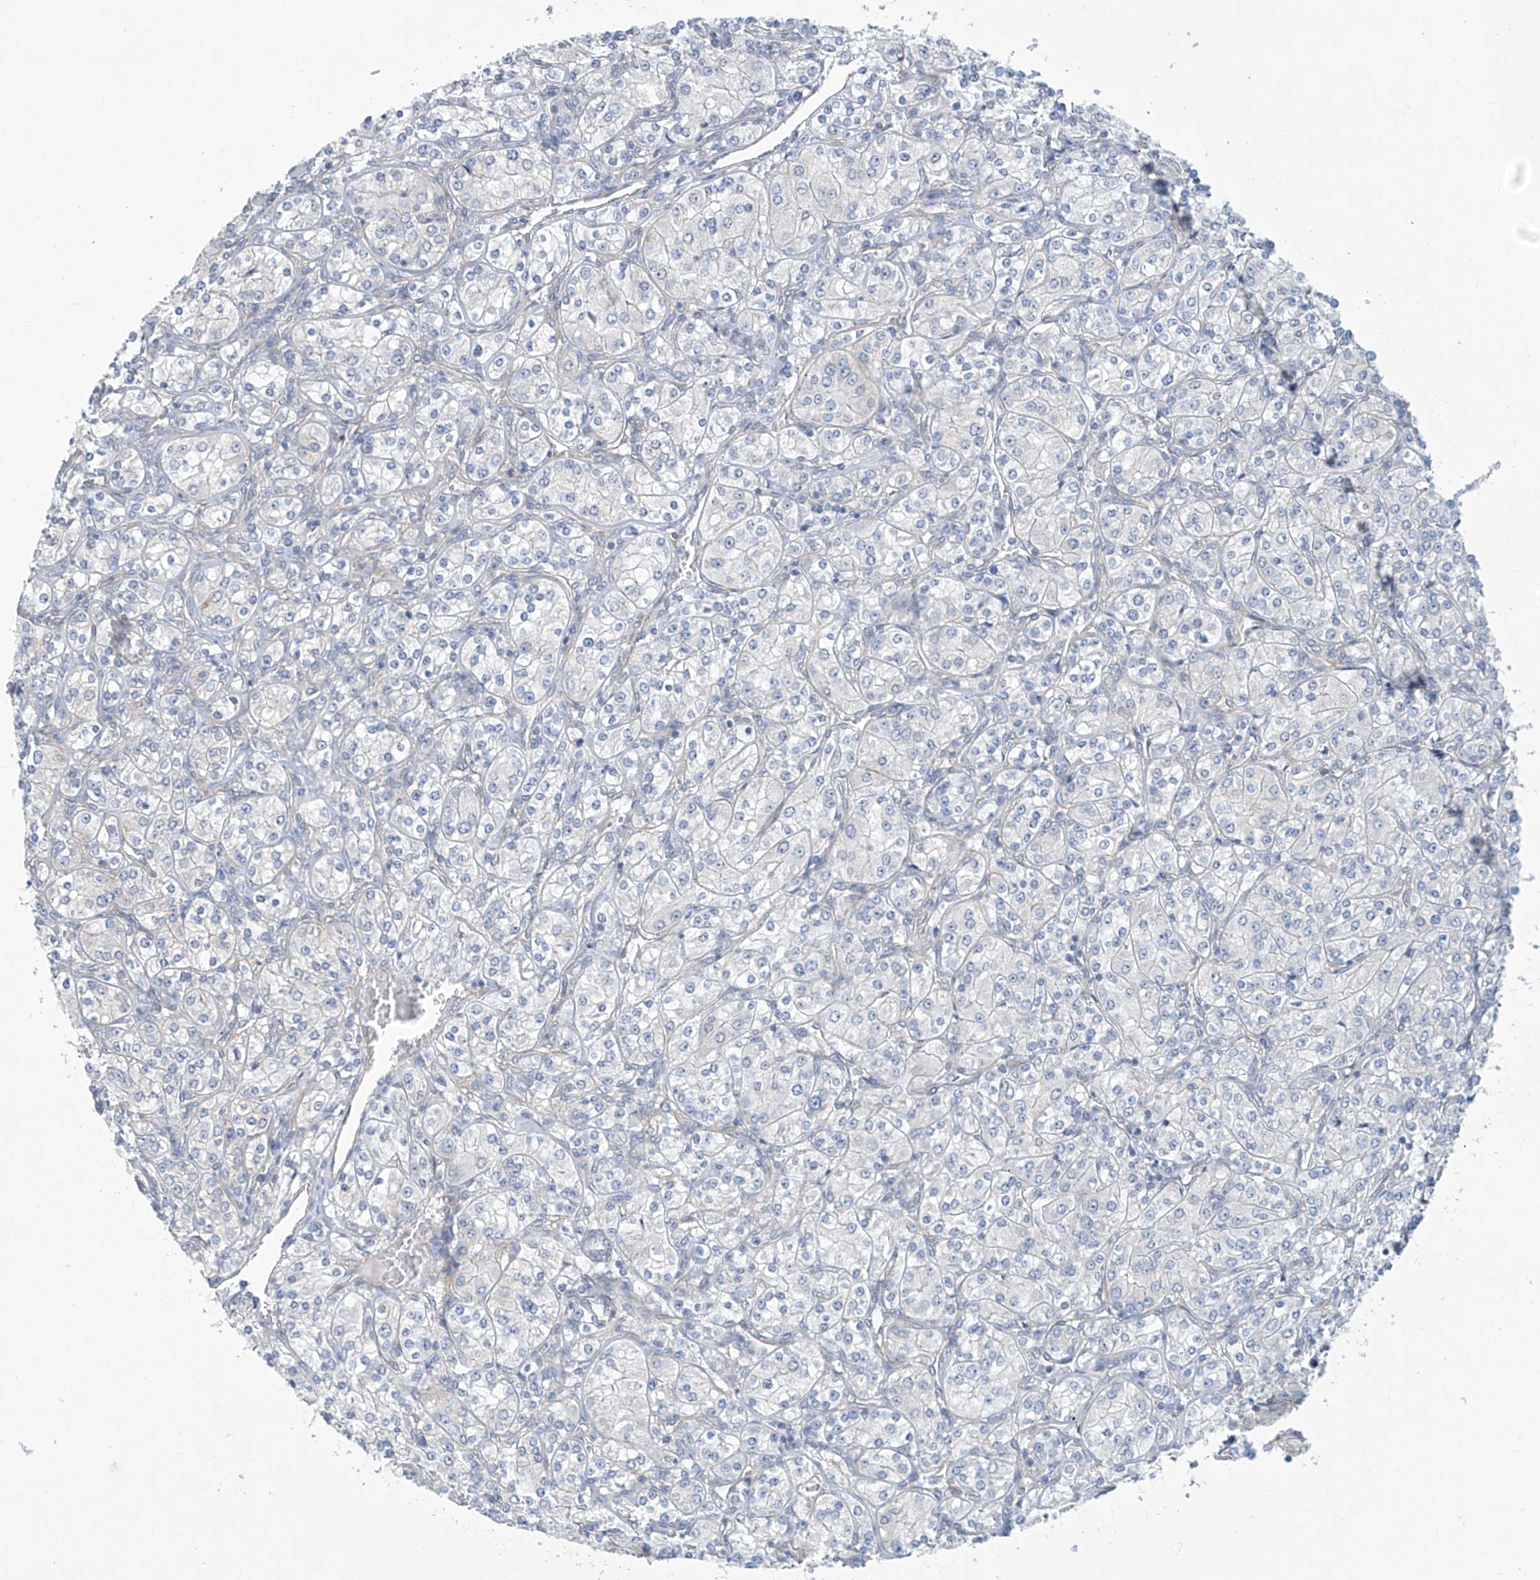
{"staining": {"intensity": "negative", "quantity": "none", "location": "none"}, "tissue": "renal cancer", "cell_type": "Tumor cells", "image_type": "cancer", "snomed": [{"axis": "morphology", "description": "Adenocarcinoma, NOS"}, {"axis": "topography", "description": "Kidney"}], "caption": "The IHC image has no significant expression in tumor cells of renal adenocarcinoma tissue.", "gene": "ABHD13", "patient": {"sex": "male", "age": 77}}